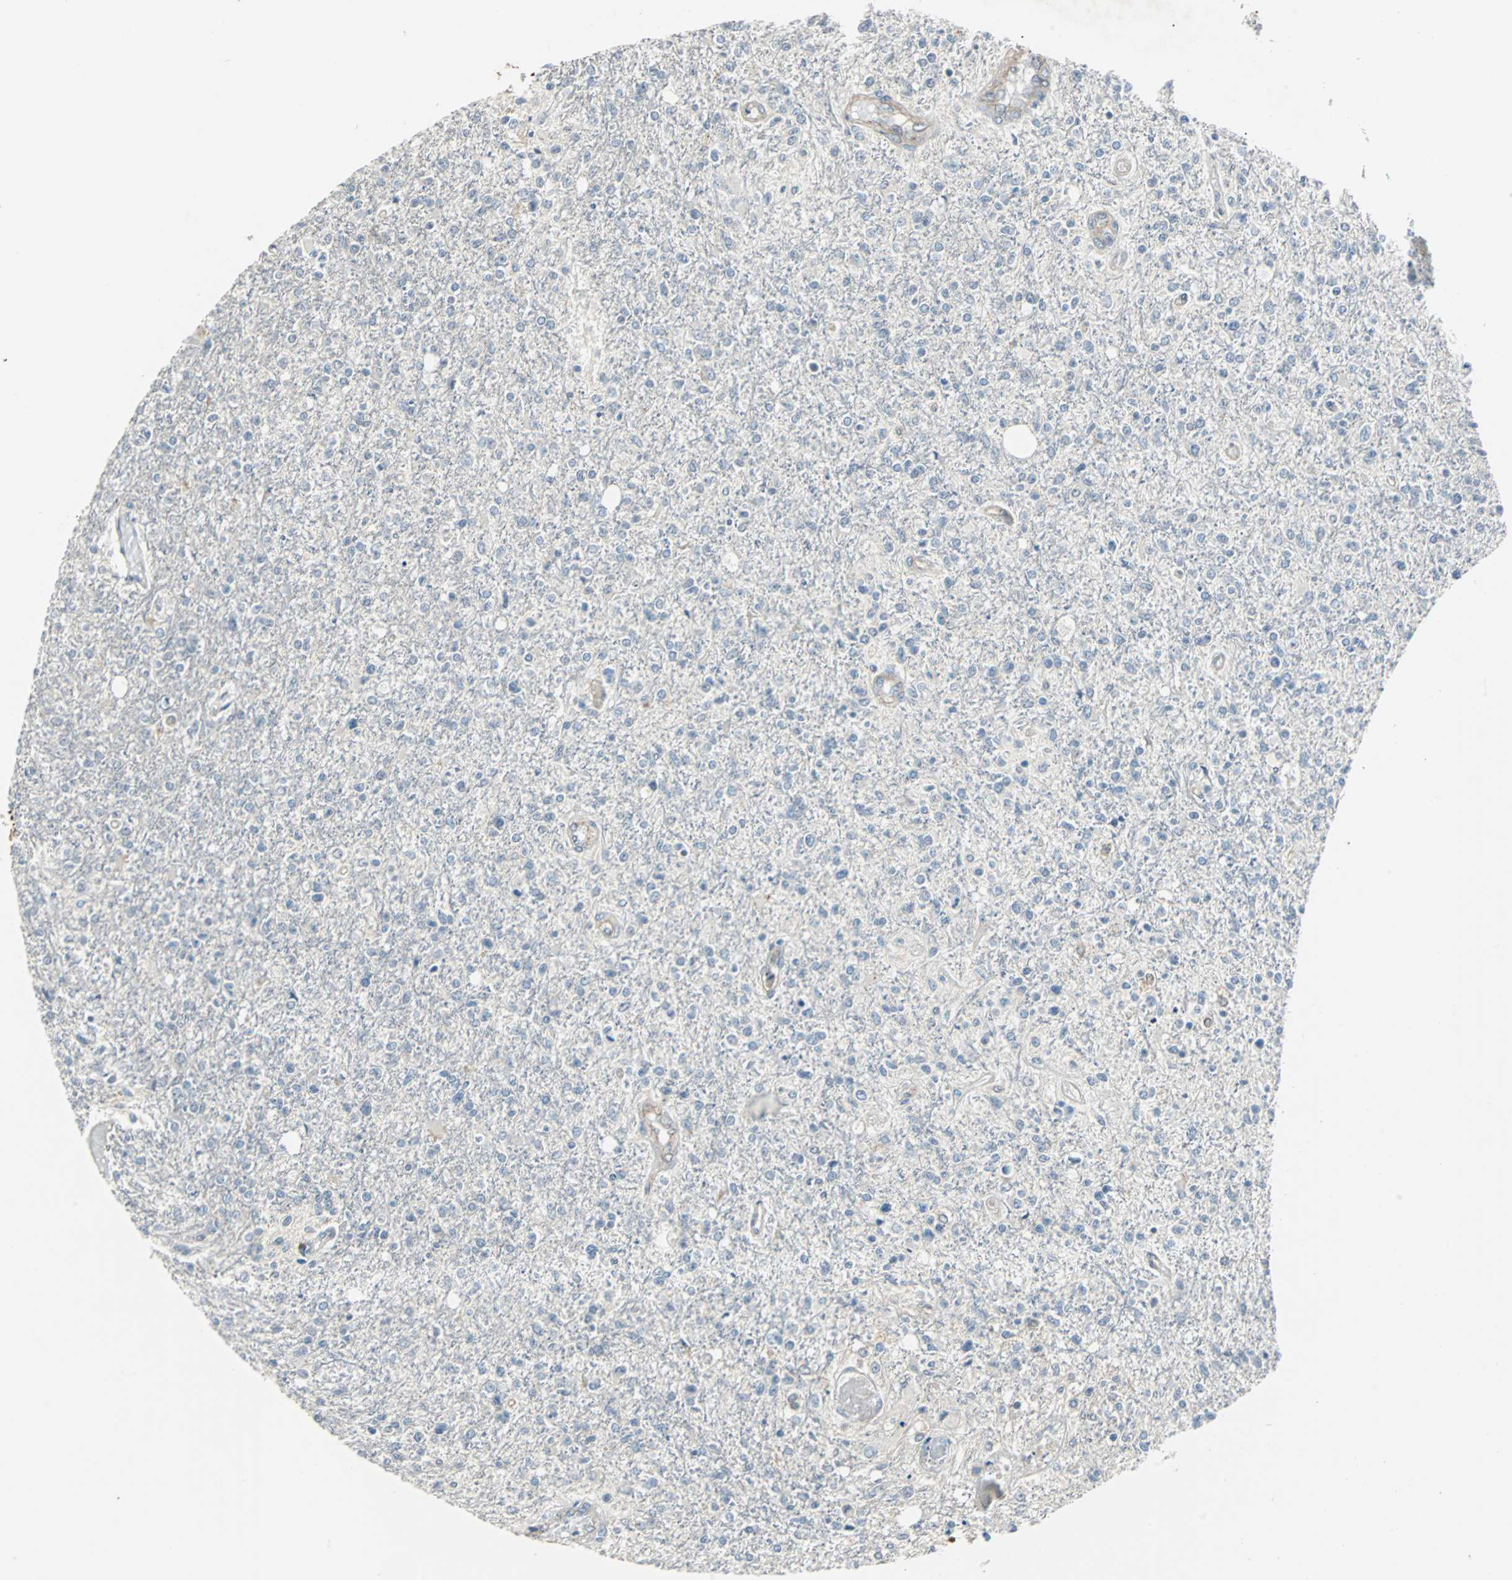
{"staining": {"intensity": "negative", "quantity": "none", "location": "none"}, "tissue": "glioma", "cell_type": "Tumor cells", "image_type": "cancer", "snomed": [{"axis": "morphology", "description": "Glioma, malignant, High grade"}, {"axis": "topography", "description": "Cerebral cortex"}], "caption": "Immunohistochemical staining of human glioma exhibits no significant staining in tumor cells.", "gene": "CMC2", "patient": {"sex": "male", "age": 76}}